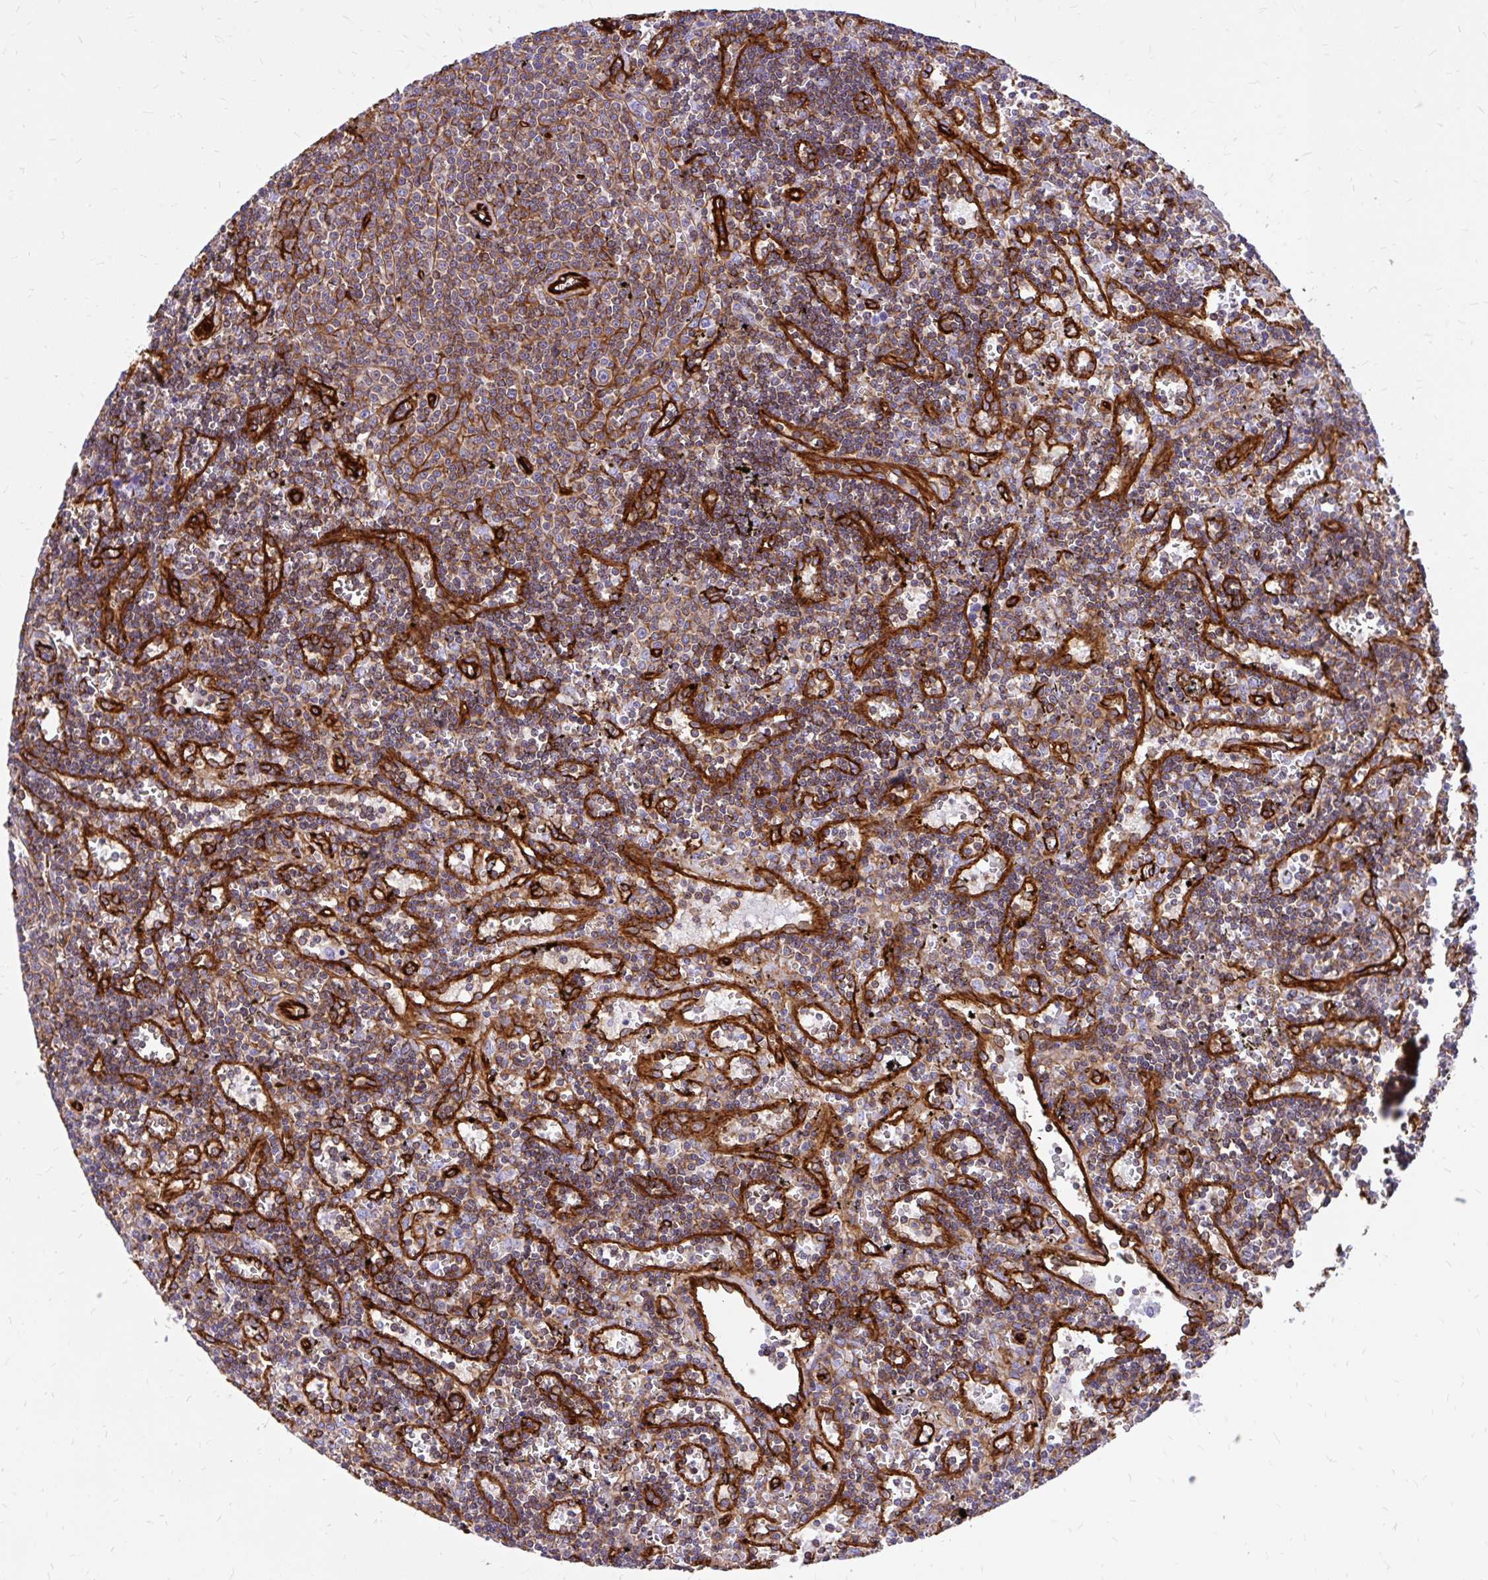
{"staining": {"intensity": "moderate", "quantity": ">75%", "location": "cytoplasmic/membranous"}, "tissue": "lymphoma", "cell_type": "Tumor cells", "image_type": "cancer", "snomed": [{"axis": "morphology", "description": "Malignant lymphoma, non-Hodgkin's type, Low grade"}, {"axis": "topography", "description": "Spleen"}], "caption": "Immunohistochemistry (IHC) photomicrograph of human lymphoma stained for a protein (brown), which shows medium levels of moderate cytoplasmic/membranous staining in approximately >75% of tumor cells.", "gene": "MAP1LC3B", "patient": {"sex": "male", "age": 60}}